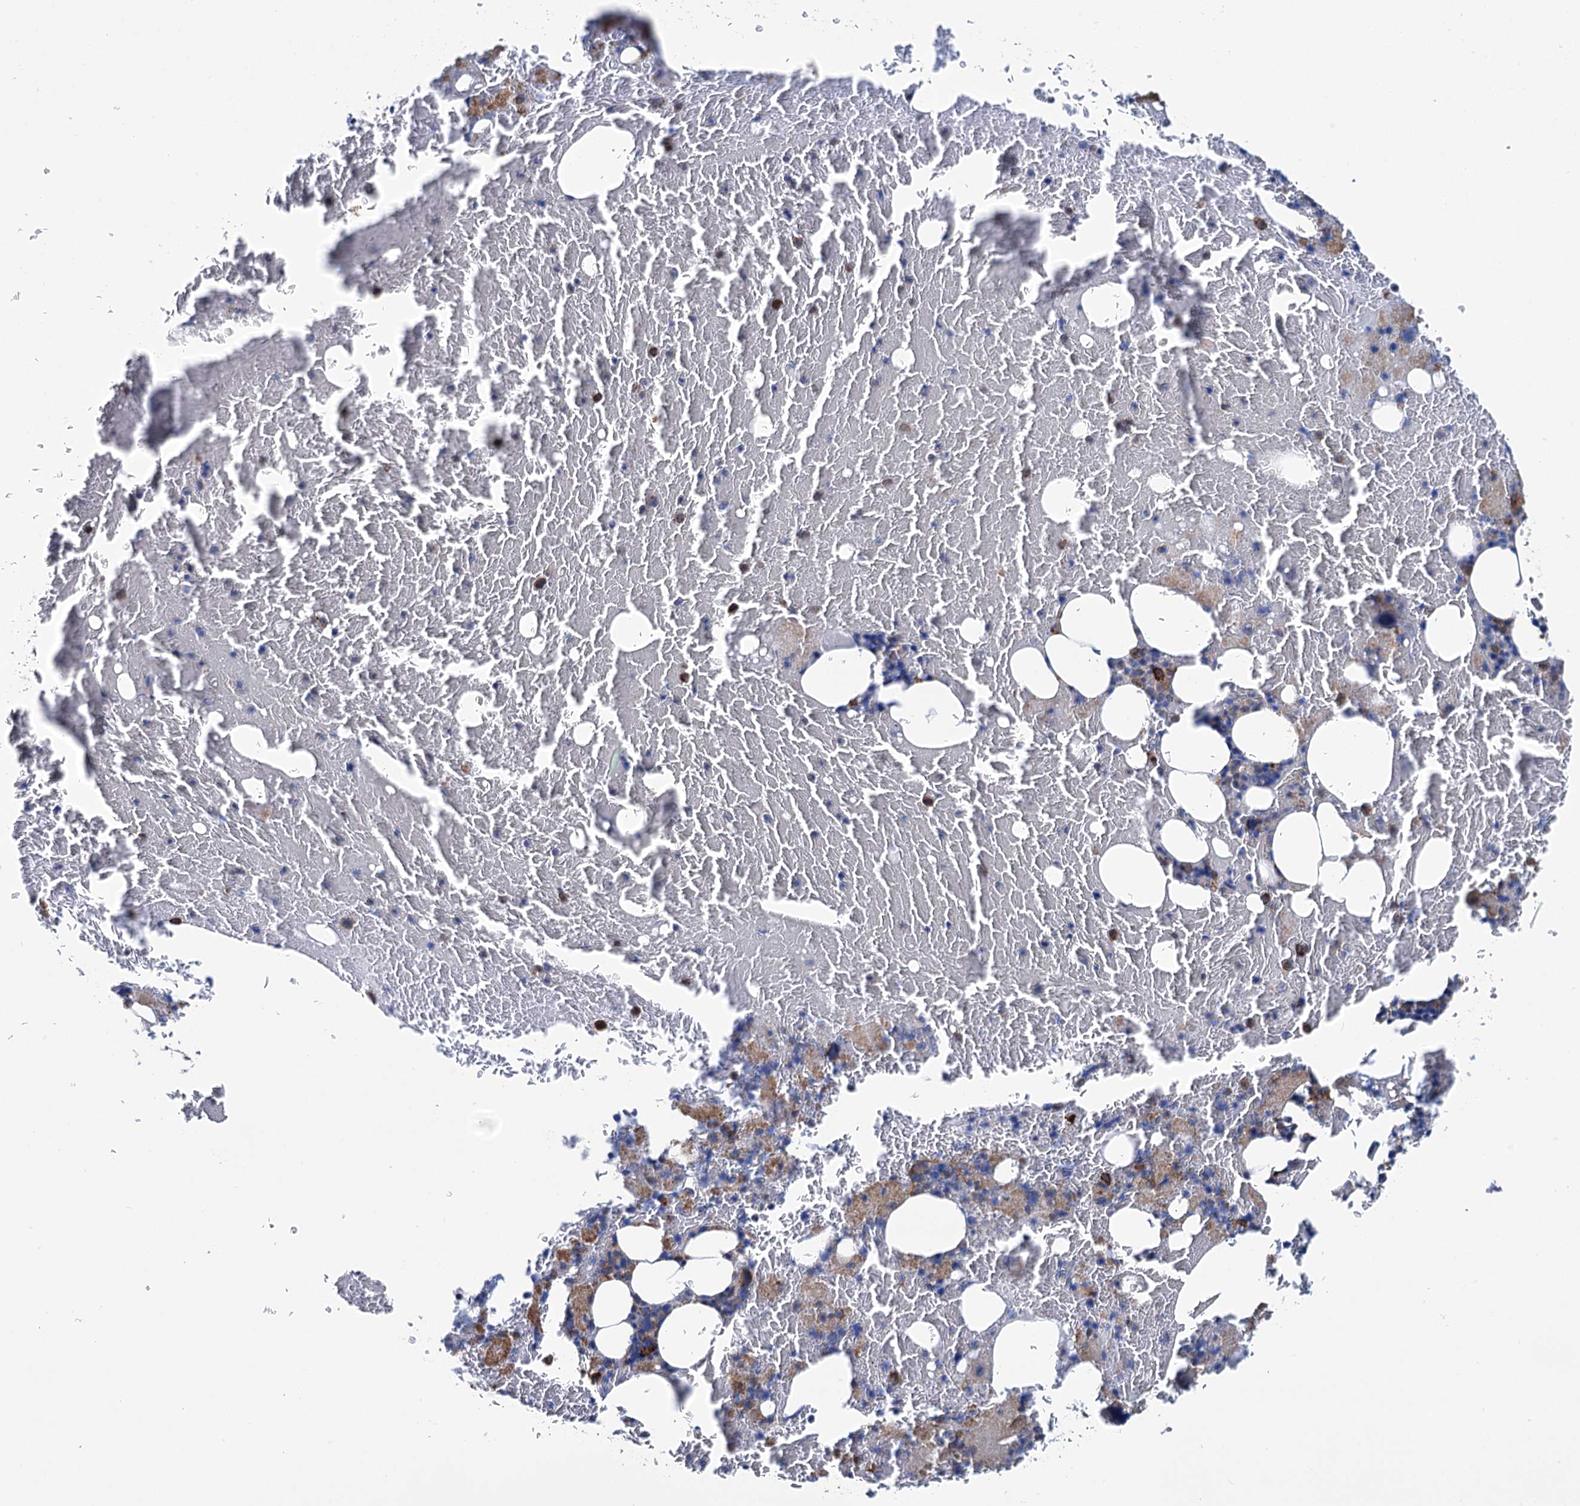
{"staining": {"intensity": "strong", "quantity": "<25%", "location": "cytoplasmic/membranous"}, "tissue": "bone marrow", "cell_type": "Hematopoietic cells", "image_type": "normal", "snomed": [{"axis": "morphology", "description": "Normal tissue, NOS"}, {"axis": "topography", "description": "Bone marrow"}], "caption": "A brown stain shows strong cytoplasmic/membranous staining of a protein in hematopoietic cells of normal bone marrow. (brown staining indicates protein expression, while blue staining denotes nuclei).", "gene": "SHE", "patient": {"sex": "male", "age": 79}}